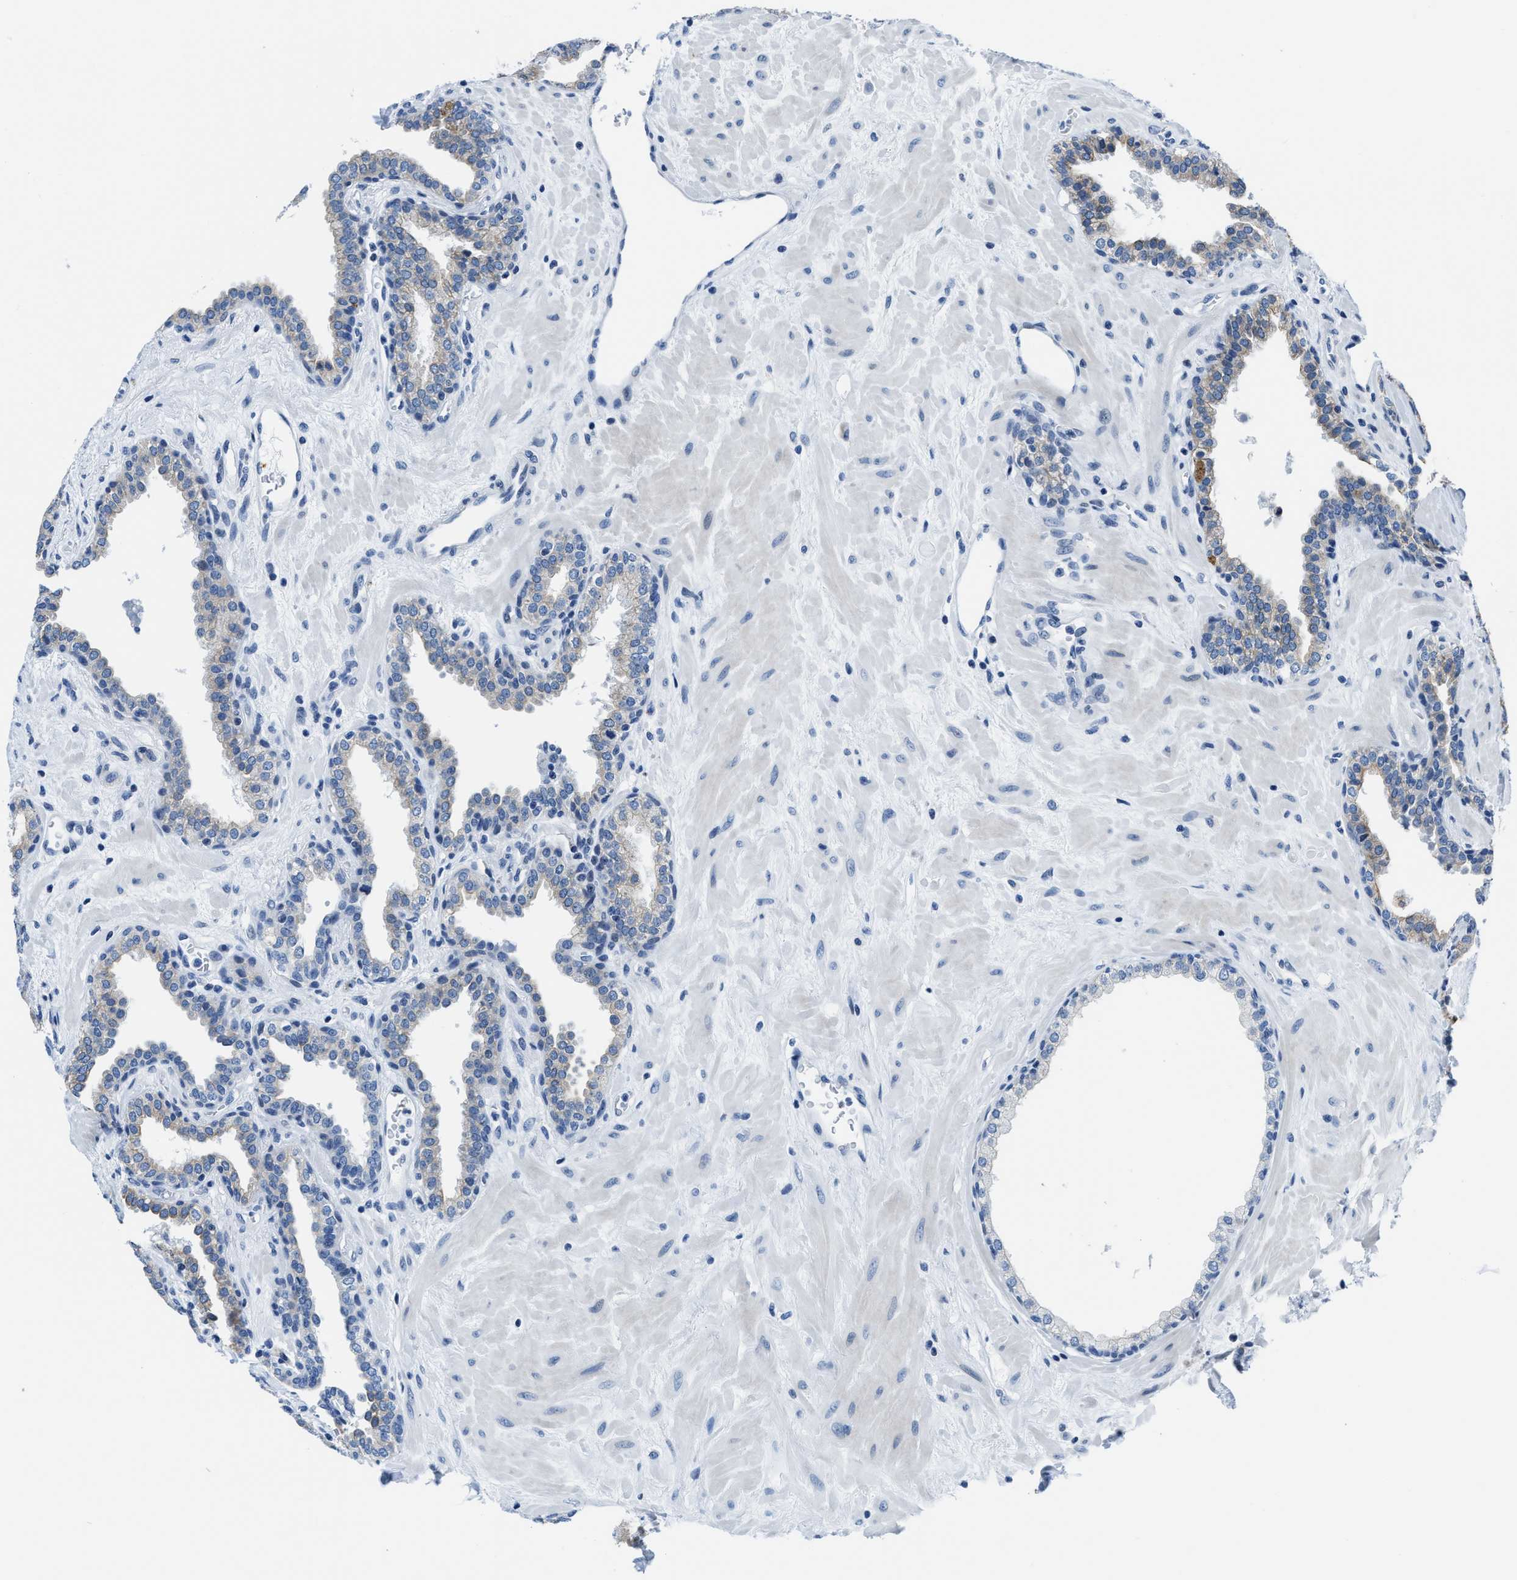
{"staining": {"intensity": "negative", "quantity": "none", "location": "none"}, "tissue": "prostate", "cell_type": "Glandular cells", "image_type": "normal", "snomed": [{"axis": "morphology", "description": "Normal tissue, NOS"}, {"axis": "topography", "description": "Prostate"}], "caption": "Prostate was stained to show a protein in brown. There is no significant positivity in glandular cells. (Stains: DAB IHC with hematoxylin counter stain, Microscopy: brightfield microscopy at high magnification).", "gene": "ASZ1", "patient": {"sex": "male", "age": 51}}